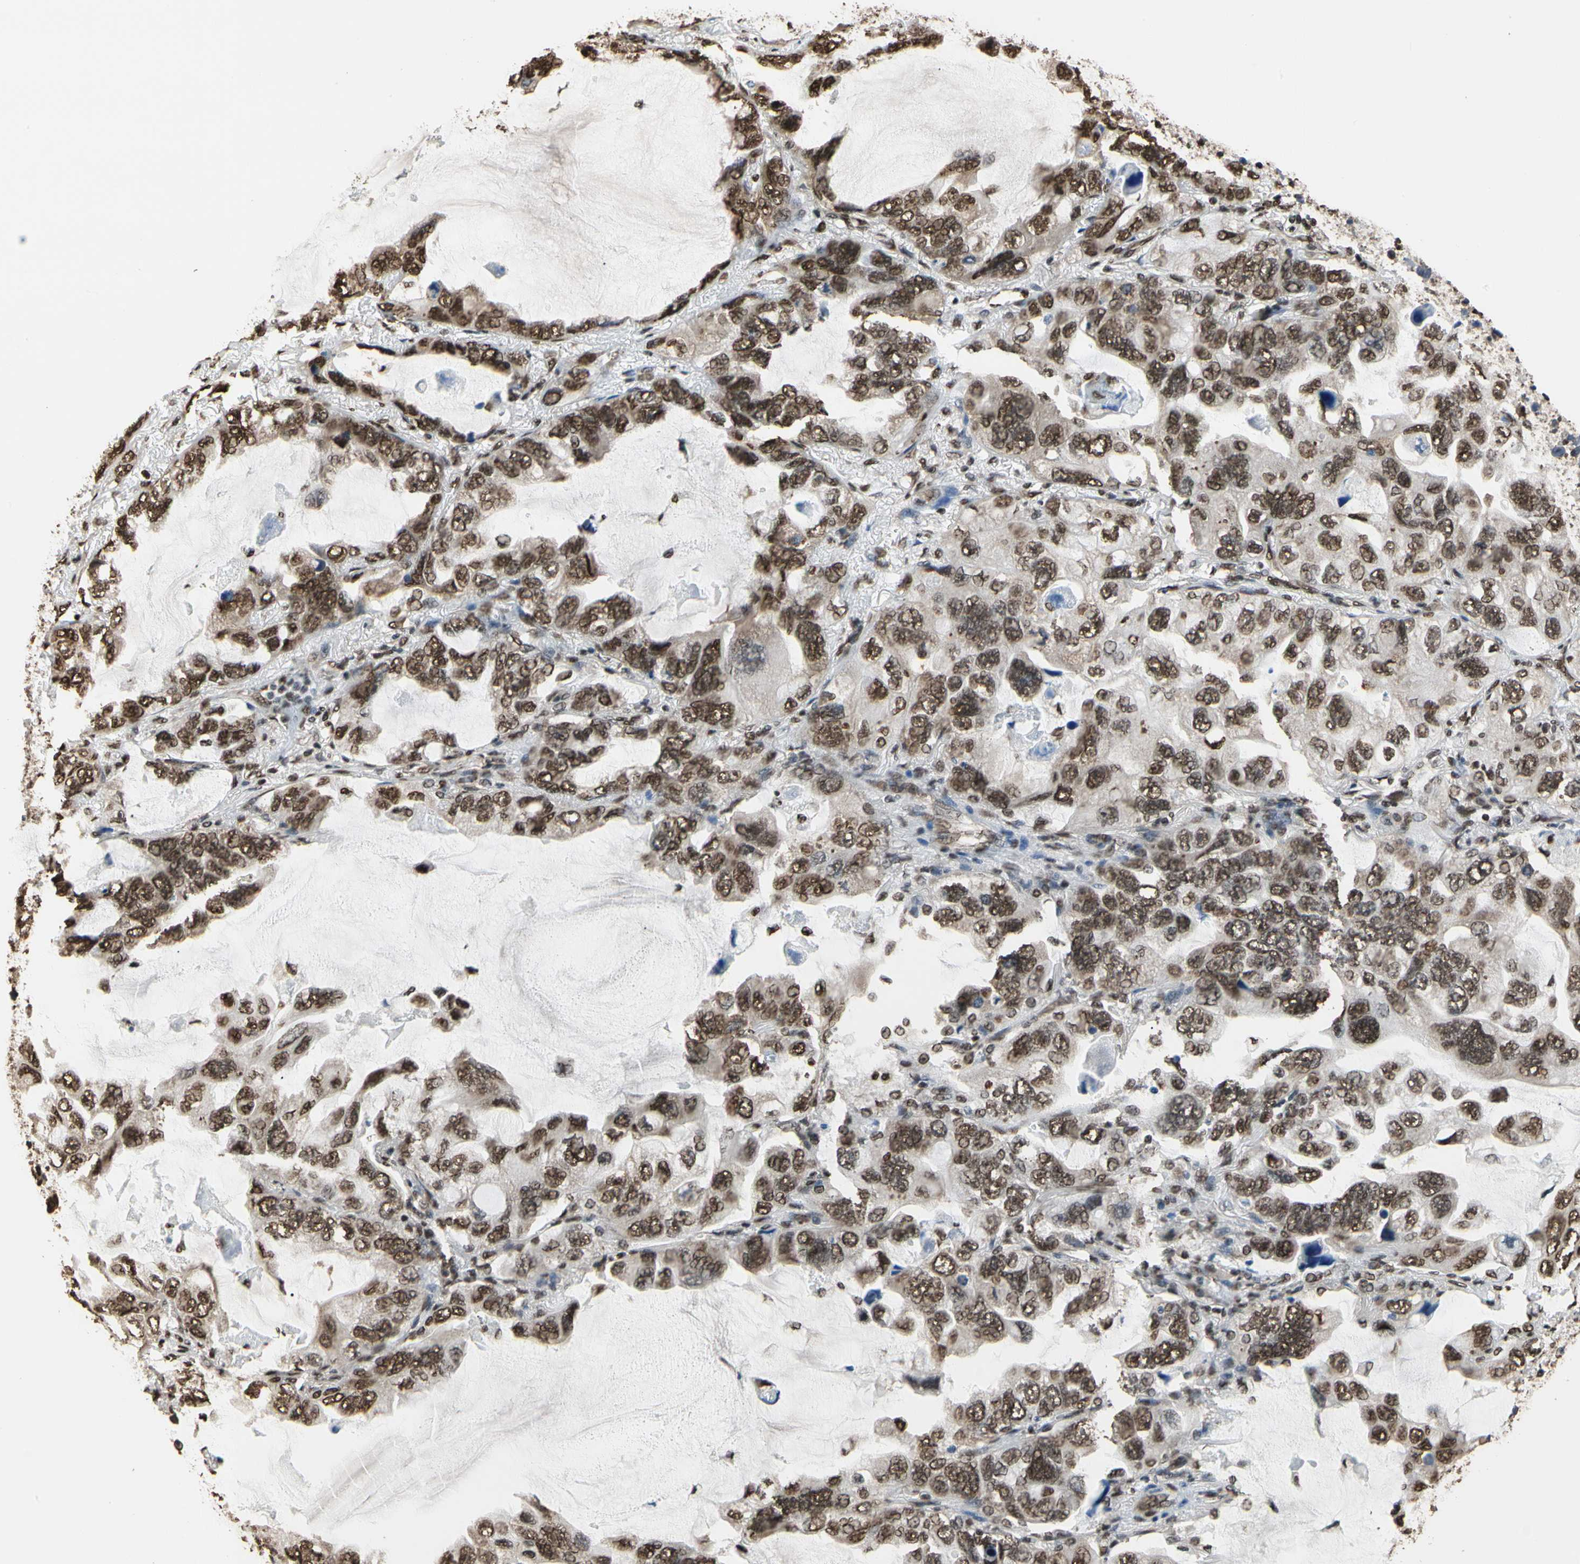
{"staining": {"intensity": "moderate", "quantity": ">75%", "location": "nuclear"}, "tissue": "lung cancer", "cell_type": "Tumor cells", "image_type": "cancer", "snomed": [{"axis": "morphology", "description": "Squamous cell carcinoma, NOS"}, {"axis": "topography", "description": "Lung"}], "caption": "Immunohistochemistry micrograph of human lung squamous cell carcinoma stained for a protein (brown), which demonstrates medium levels of moderate nuclear staining in approximately >75% of tumor cells.", "gene": "HNRNPK", "patient": {"sex": "female", "age": 73}}